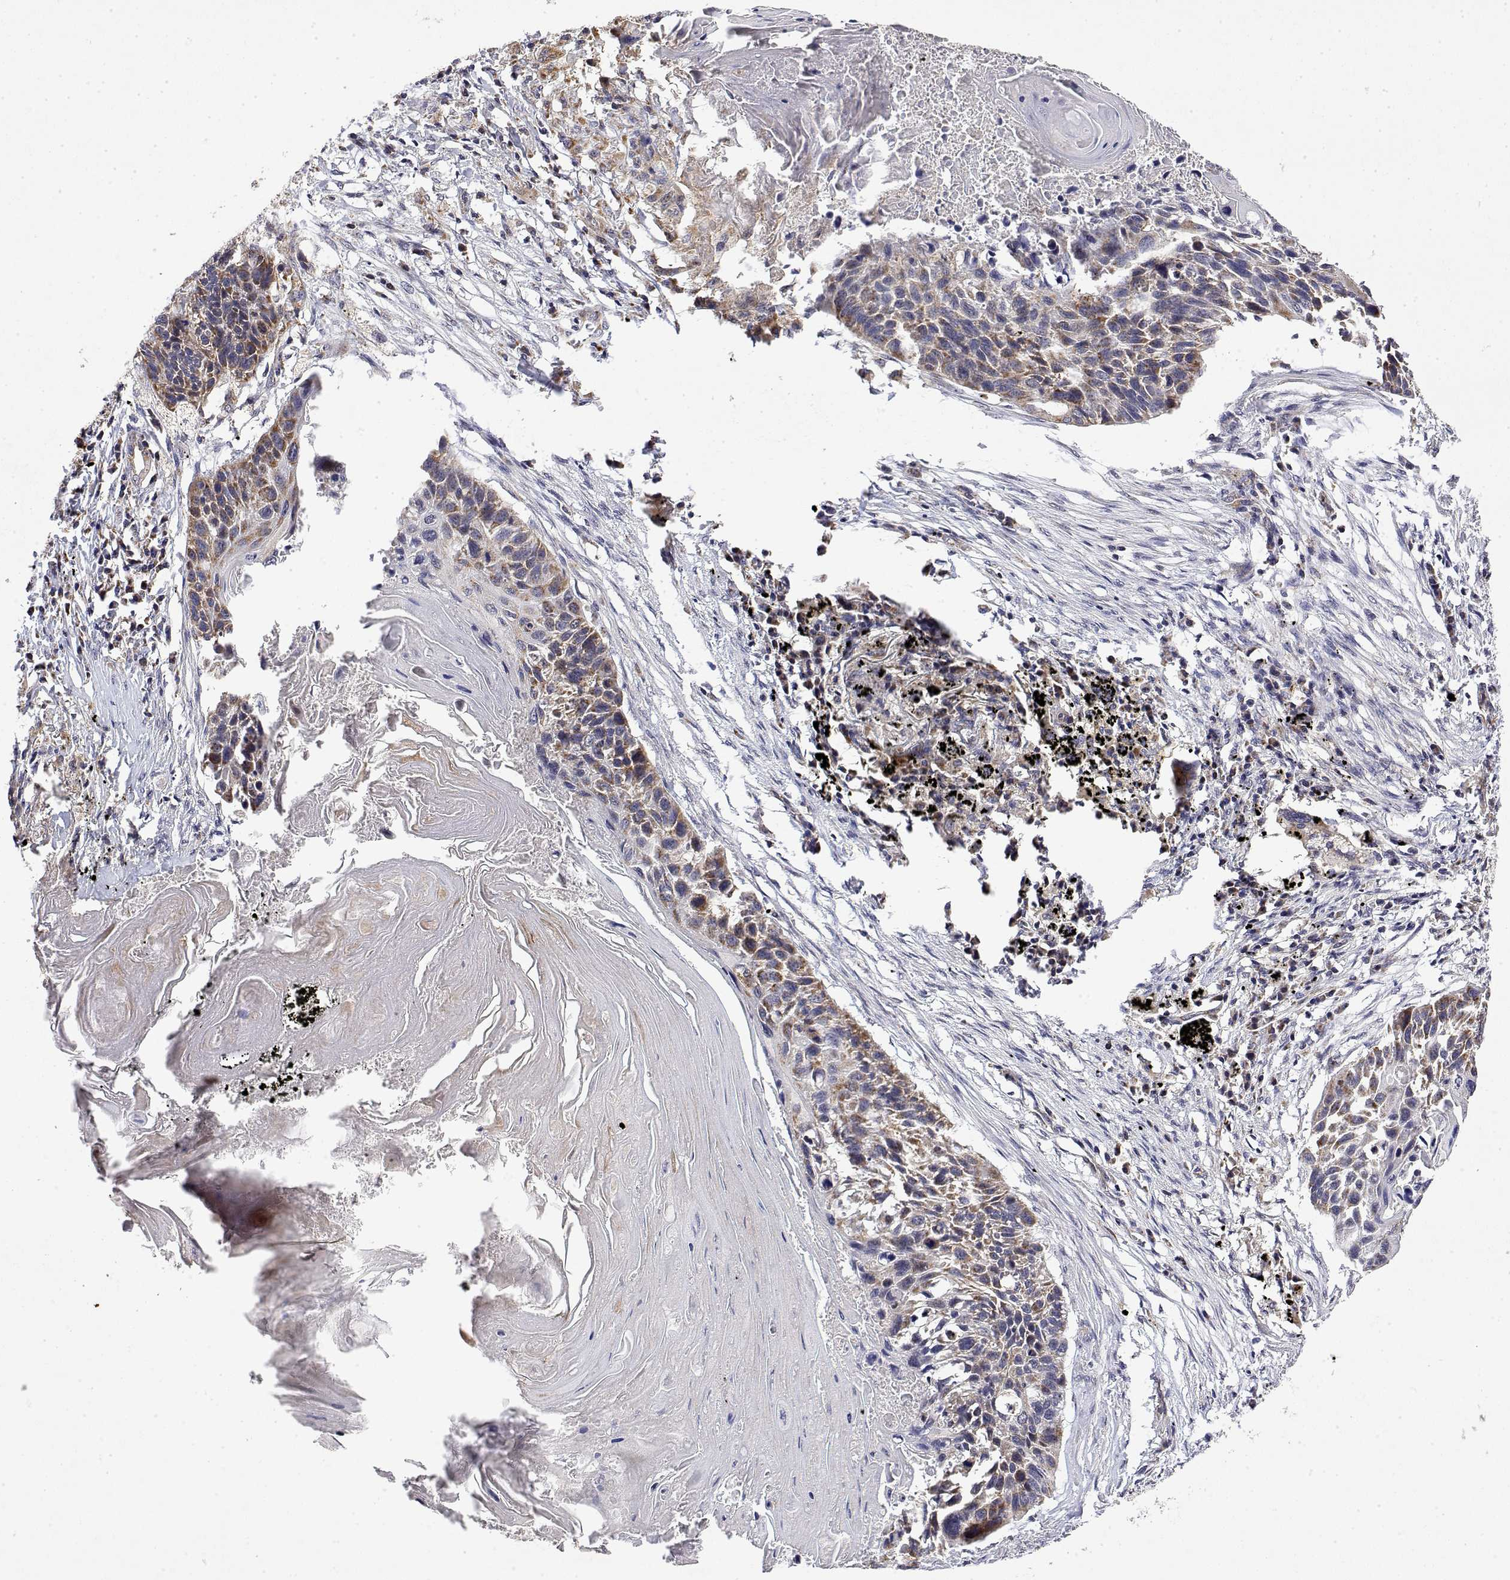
{"staining": {"intensity": "moderate", "quantity": "<25%", "location": "cytoplasmic/membranous"}, "tissue": "lung cancer", "cell_type": "Tumor cells", "image_type": "cancer", "snomed": [{"axis": "morphology", "description": "Squamous cell carcinoma, NOS"}, {"axis": "topography", "description": "Lung"}], "caption": "High-magnification brightfield microscopy of lung squamous cell carcinoma stained with DAB (3,3'-diaminobenzidine) (brown) and counterstained with hematoxylin (blue). tumor cells exhibit moderate cytoplasmic/membranous staining is seen in about<25% of cells.", "gene": "GADD45GIP1", "patient": {"sex": "male", "age": 78}}